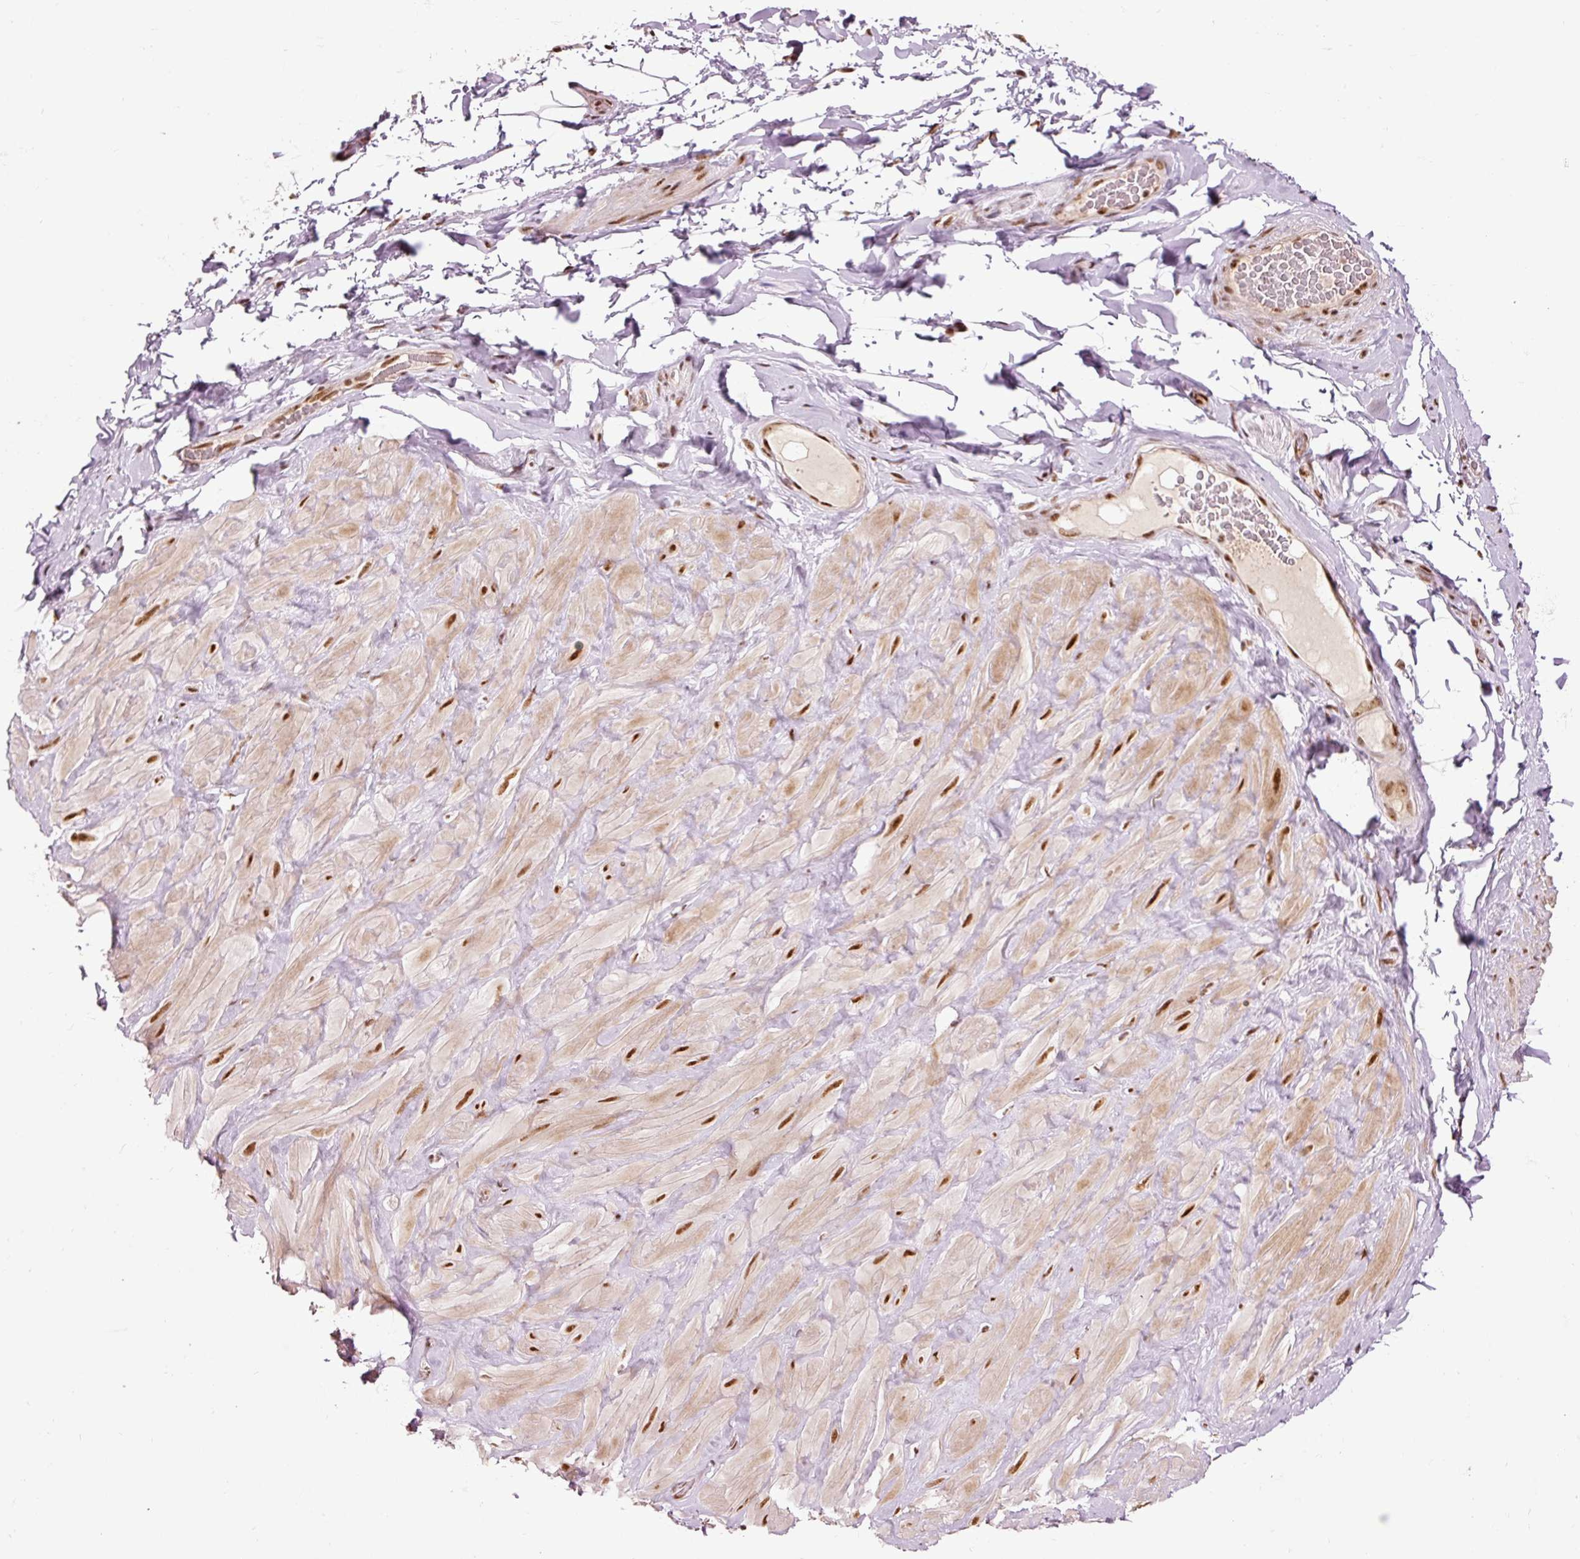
{"staining": {"intensity": "moderate", "quantity": "<25%", "location": "nuclear"}, "tissue": "adipose tissue", "cell_type": "Adipocytes", "image_type": "normal", "snomed": [{"axis": "morphology", "description": "Normal tissue, NOS"}, {"axis": "topography", "description": "Vascular tissue"}, {"axis": "topography", "description": "Peripheral nerve tissue"}], "caption": "The photomicrograph displays staining of normal adipose tissue, revealing moderate nuclear protein staining (brown color) within adipocytes.", "gene": "ZBTB44", "patient": {"sex": "male", "age": 41}}